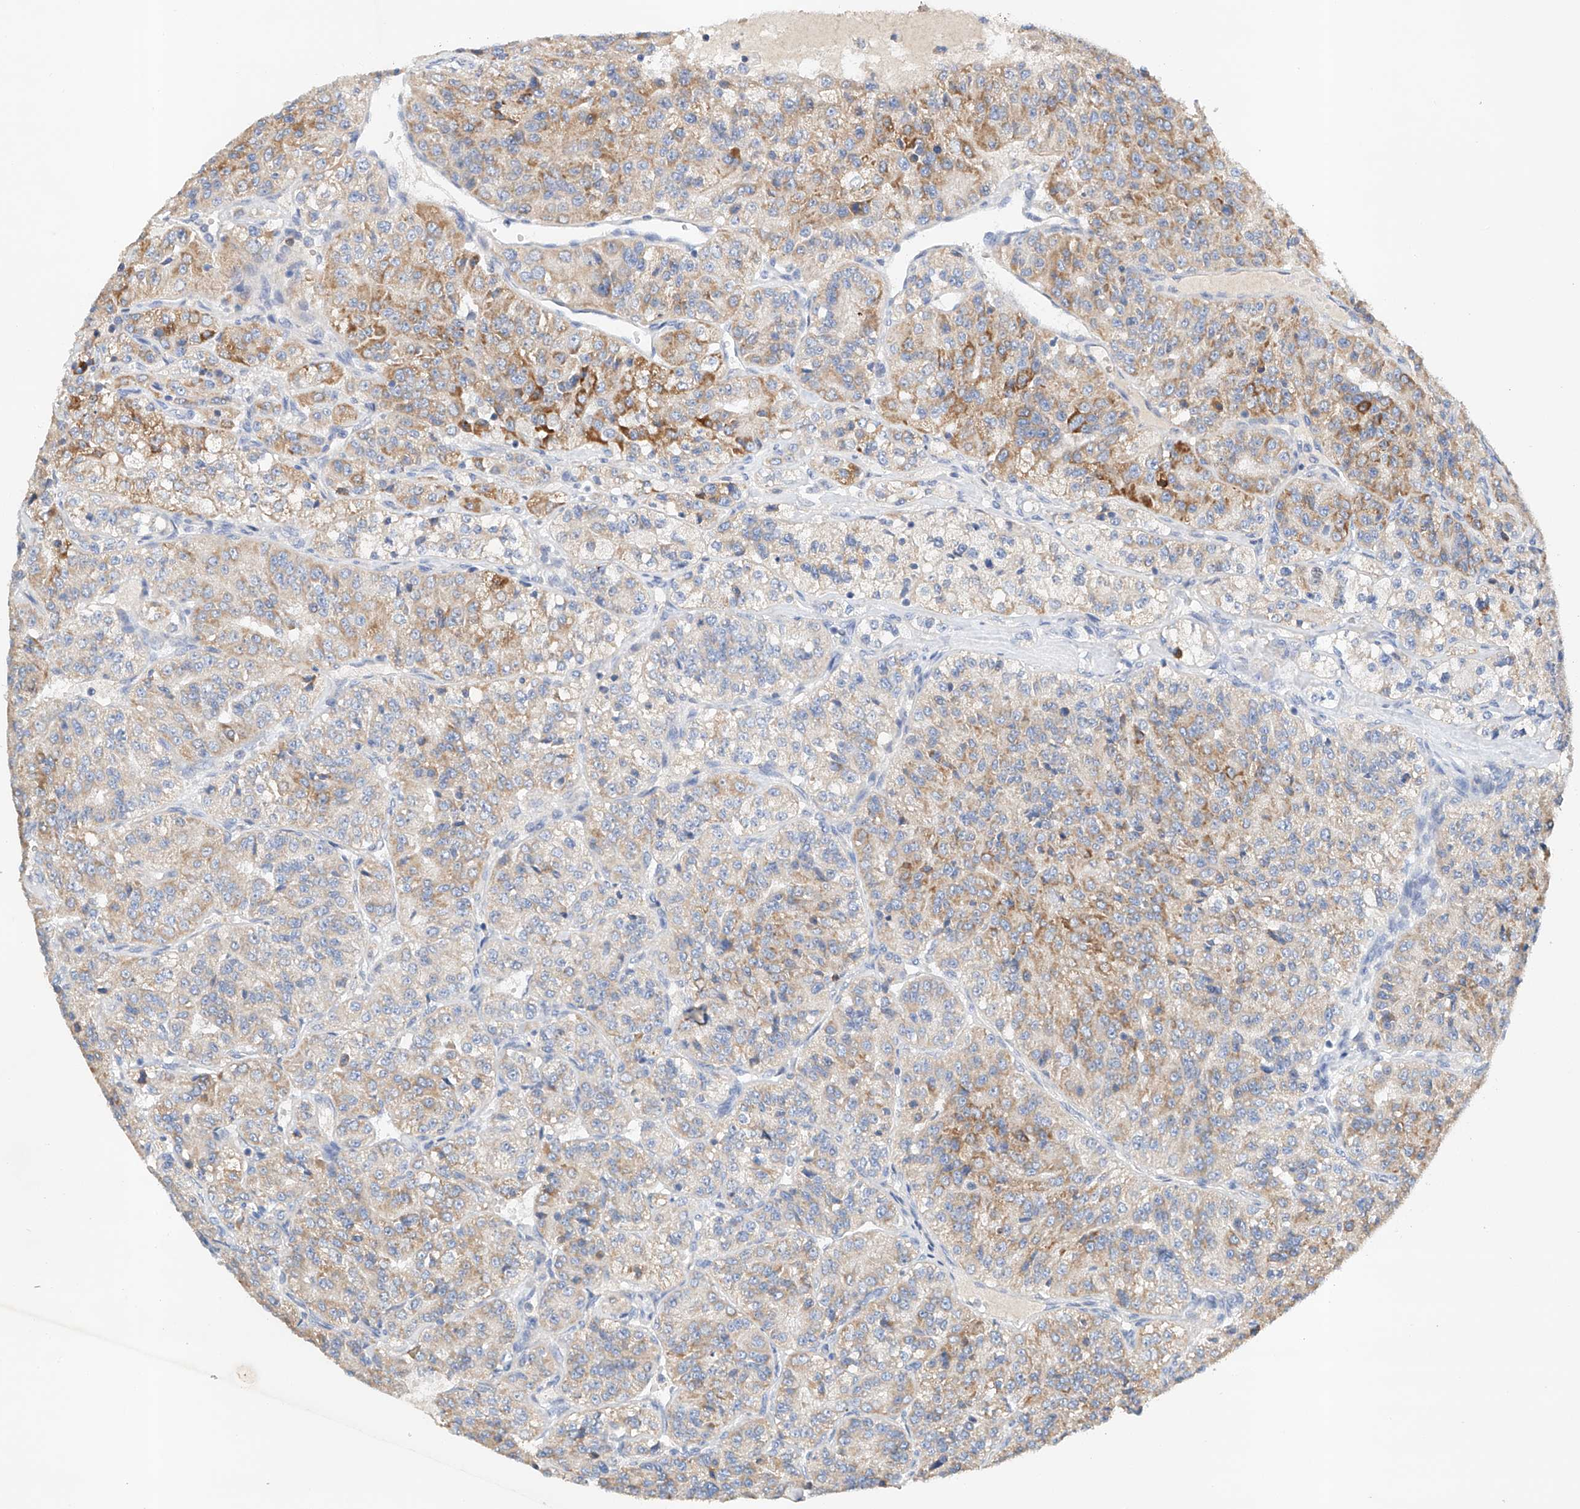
{"staining": {"intensity": "moderate", "quantity": "25%-75%", "location": "cytoplasmic/membranous"}, "tissue": "renal cancer", "cell_type": "Tumor cells", "image_type": "cancer", "snomed": [{"axis": "morphology", "description": "Adenocarcinoma, NOS"}, {"axis": "topography", "description": "Kidney"}], "caption": "A photomicrograph showing moderate cytoplasmic/membranous staining in about 25%-75% of tumor cells in adenocarcinoma (renal), as visualized by brown immunohistochemical staining.", "gene": "GPC4", "patient": {"sex": "female", "age": 63}}